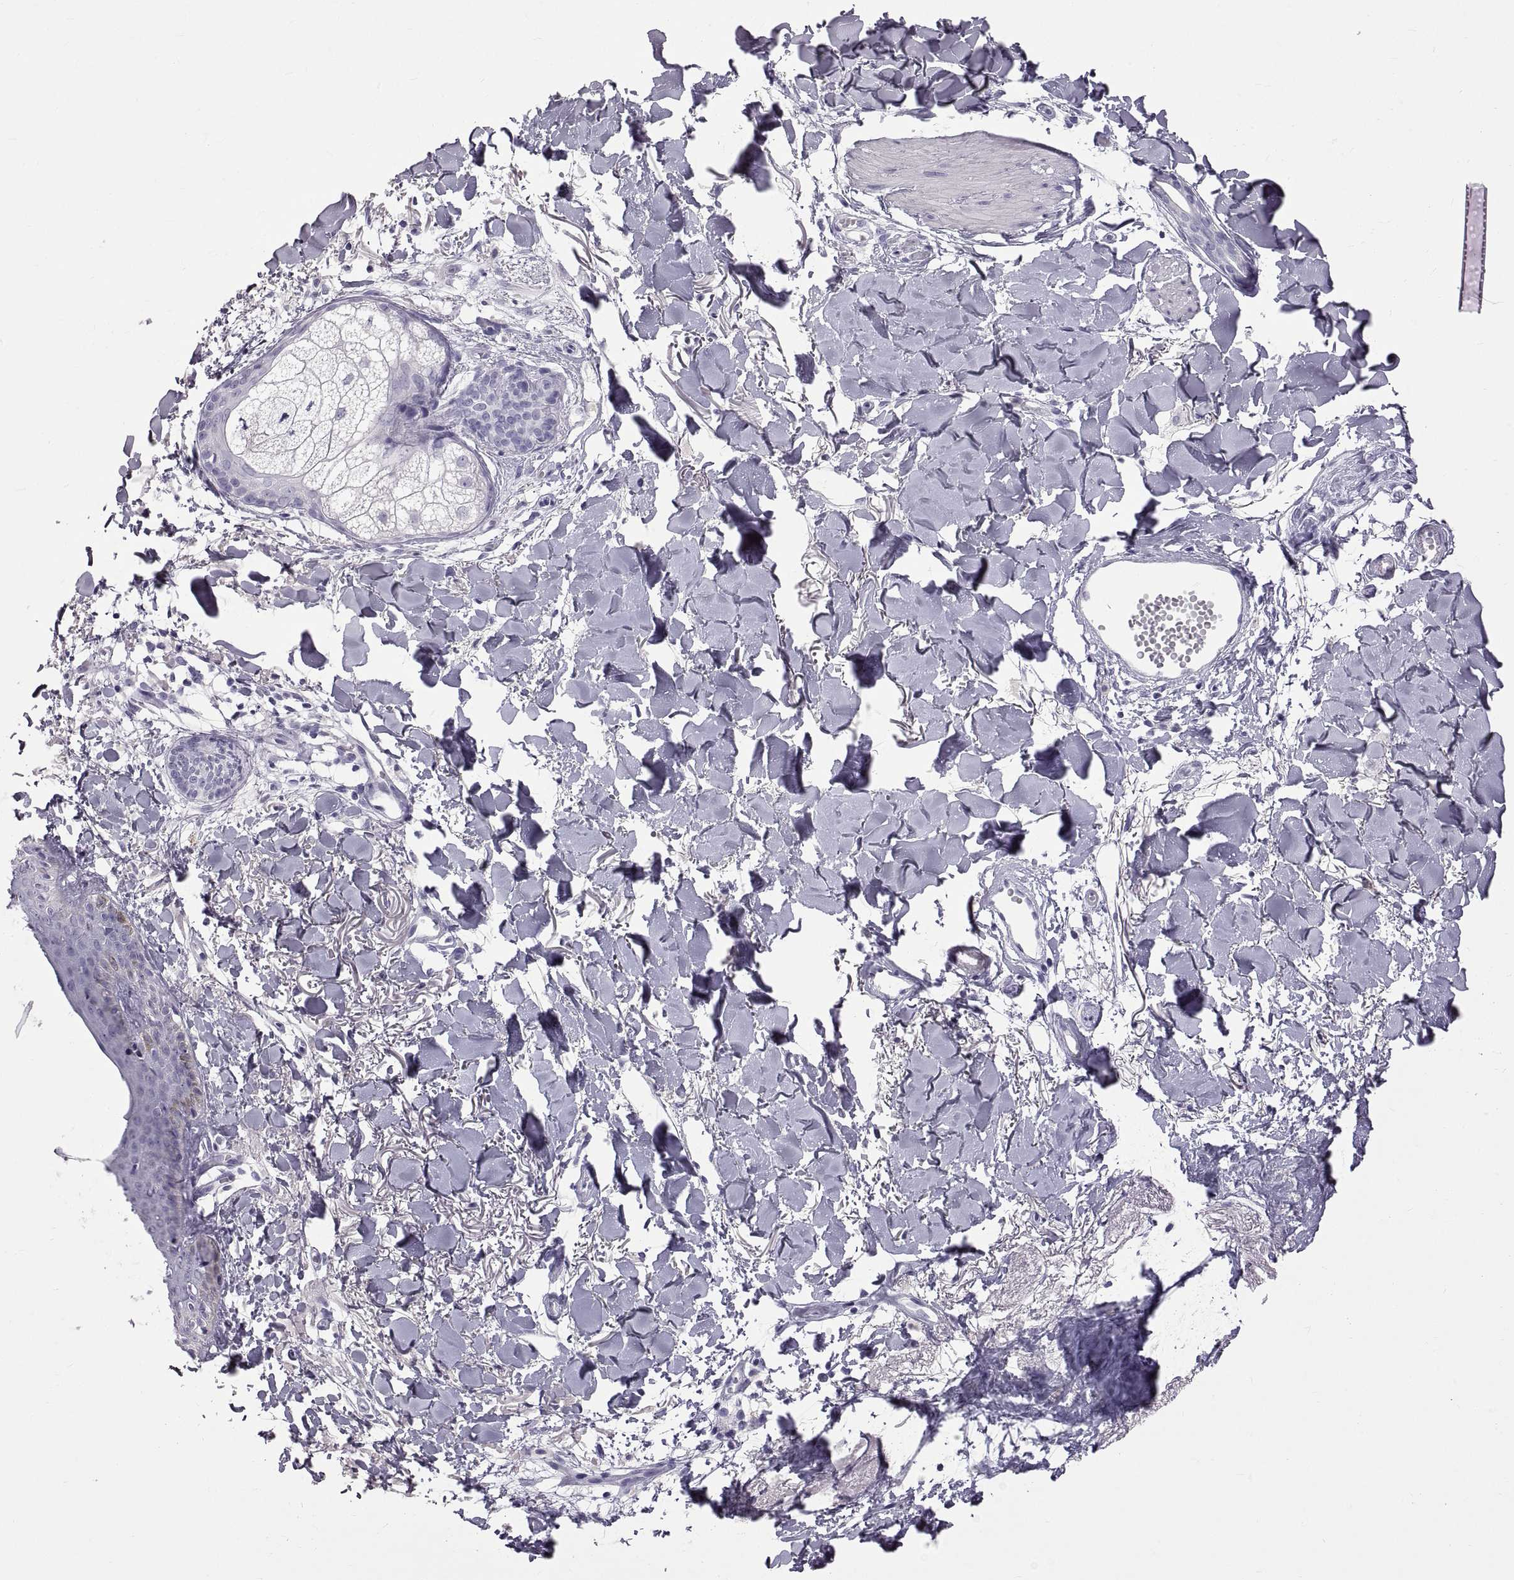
{"staining": {"intensity": "negative", "quantity": "none", "location": "none"}, "tissue": "skin cancer", "cell_type": "Tumor cells", "image_type": "cancer", "snomed": [{"axis": "morphology", "description": "Normal tissue, NOS"}, {"axis": "morphology", "description": "Basal cell carcinoma"}, {"axis": "topography", "description": "Skin"}], "caption": "Immunohistochemistry of human basal cell carcinoma (skin) reveals no expression in tumor cells.", "gene": "WFDC8", "patient": {"sex": "male", "age": 84}}